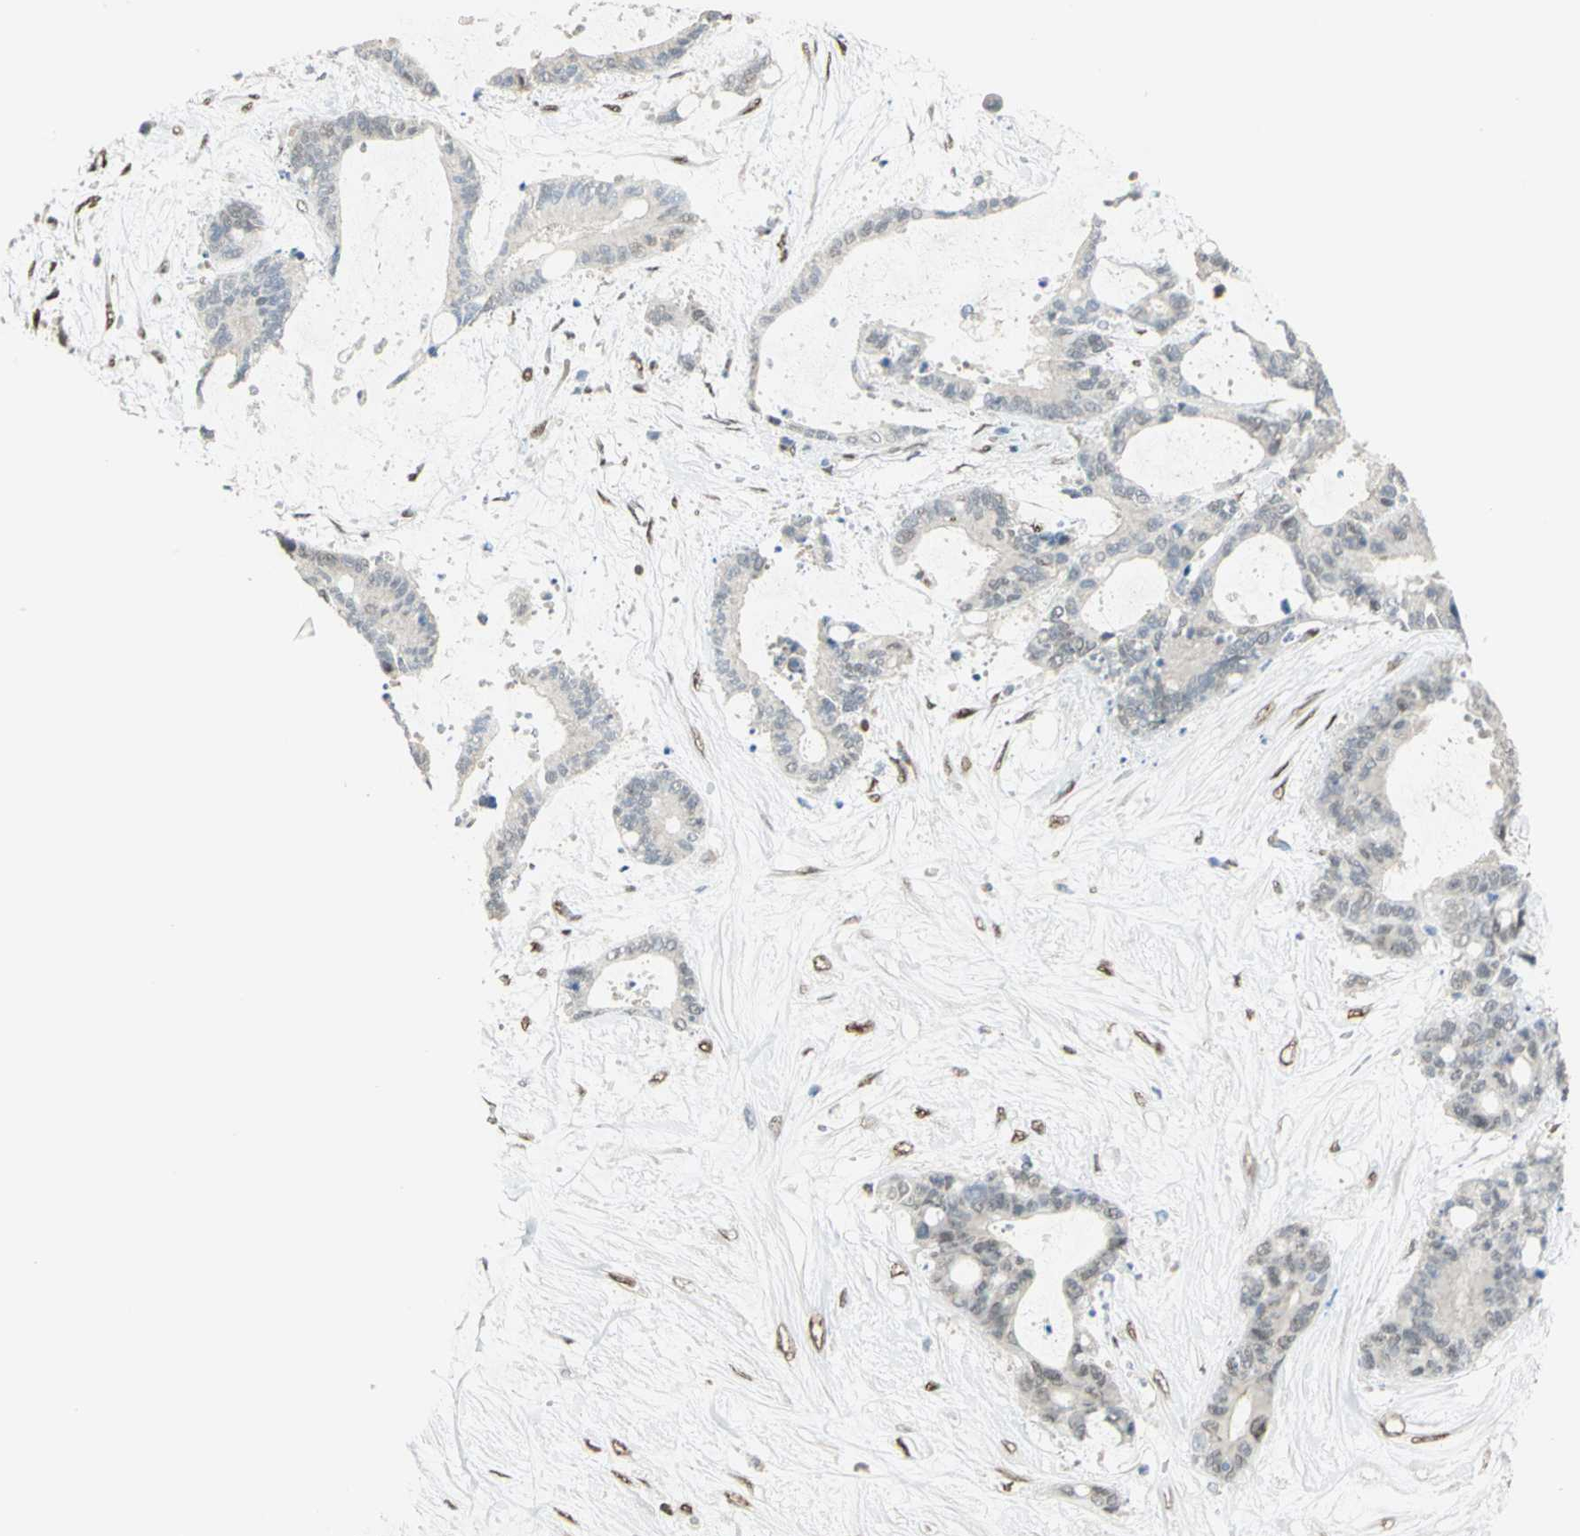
{"staining": {"intensity": "negative", "quantity": "none", "location": "none"}, "tissue": "liver cancer", "cell_type": "Tumor cells", "image_type": "cancer", "snomed": [{"axis": "morphology", "description": "Cholangiocarcinoma"}, {"axis": "topography", "description": "Liver"}], "caption": "An immunohistochemistry photomicrograph of cholangiocarcinoma (liver) is shown. There is no staining in tumor cells of cholangiocarcinoma (liver).", "gene": "RBFOX2", "patient": {"sex": "female", "age": 73}}